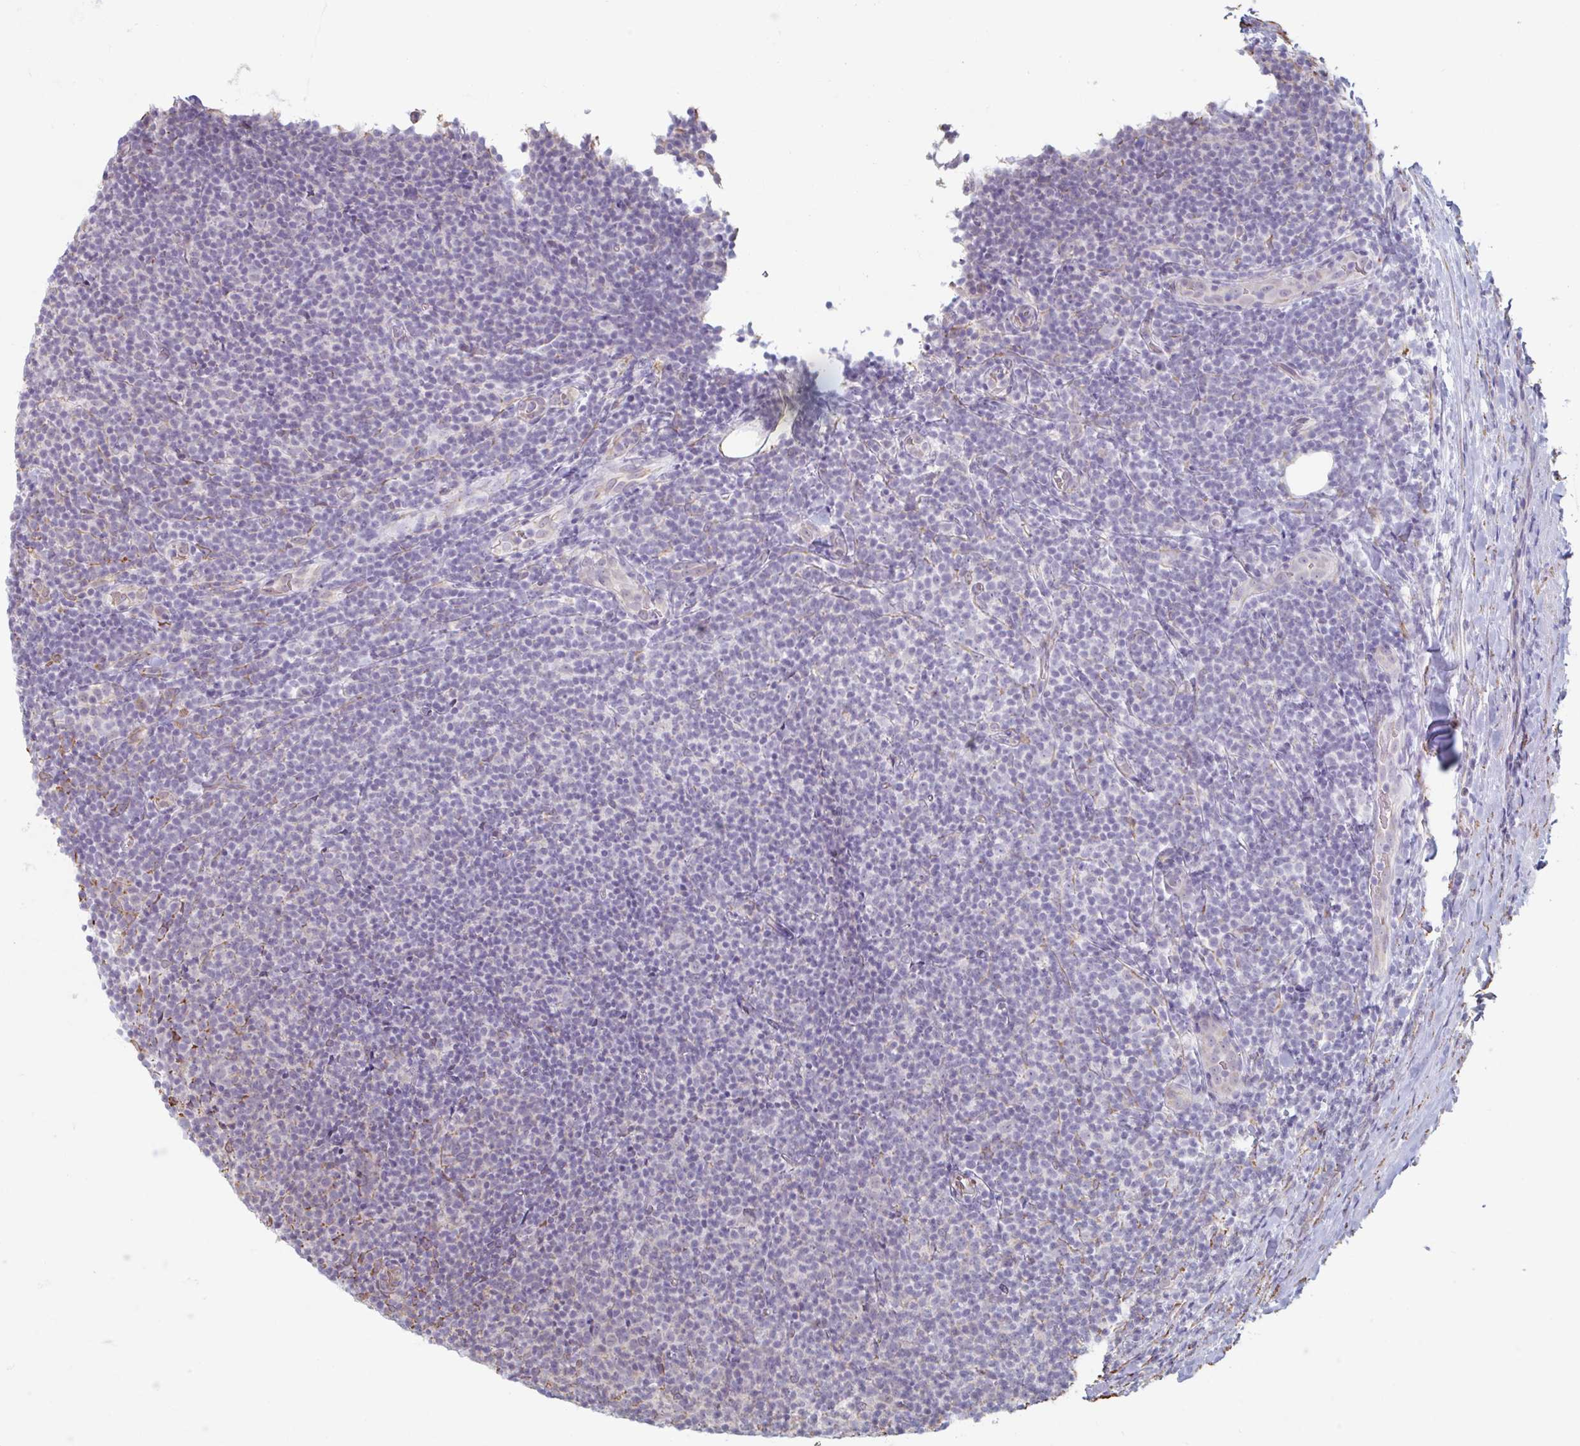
{"staining": {"intensity": "negative", "quantity": "none", "location": "none"}, "tissue": "lymphoma", "cell_type": "Tumor cells", "image_type": "cancer", "snomed": [{"axis": "morphology", "description": "Malignant lymphoma, non-Hodgkin's type, Low grade"}, {"axis": "topography", "description": "Lymph node"}], "caption": "Image shows no significant protein staining in tumor cells of lymphoma.", "gene": "RAB5IF", "patient": {"sex": "male", "age": 66}}